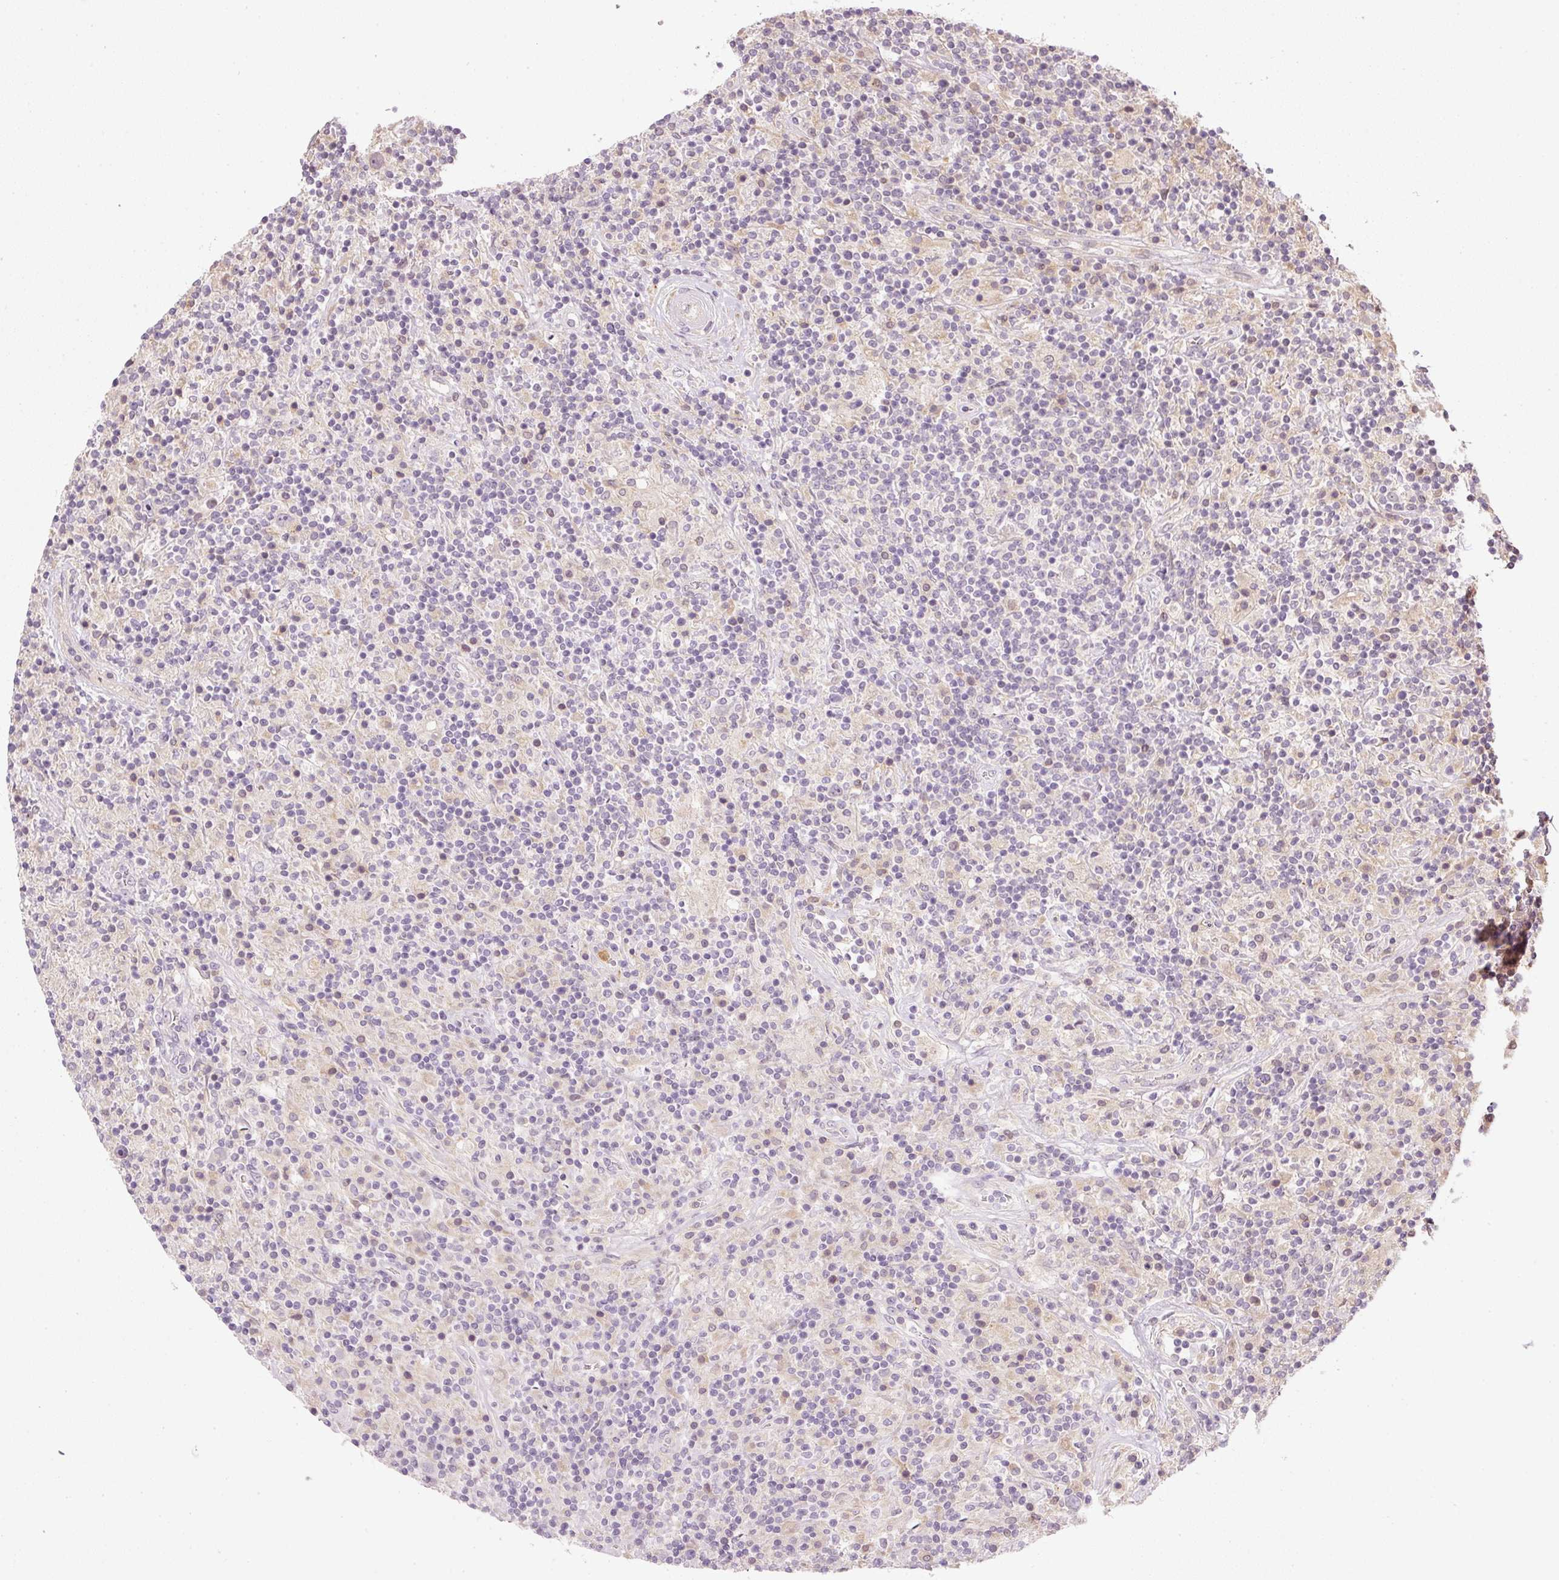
{"staining": {"intensity": "negative", "quantity": "none", "location": "none"}, "tissue": "lymphoma", "cell_type": "Tumor cells", "image_type": "cancer", "snomed": [{"axis": "morphology", "description": "Hodgkin's disease, NOS"}, {"axis": "topography", "description": "Lymph node"}], "caption": "This micrograph is of Hodgkin's disease stained with immunohistochemistry (IHC) to label a protein in brown with the nuclei are counter-stained blue. There is no expression in tumor cells.", "gene": "CTTNBP2", "patient": {"sex": "male", "age": 70}}